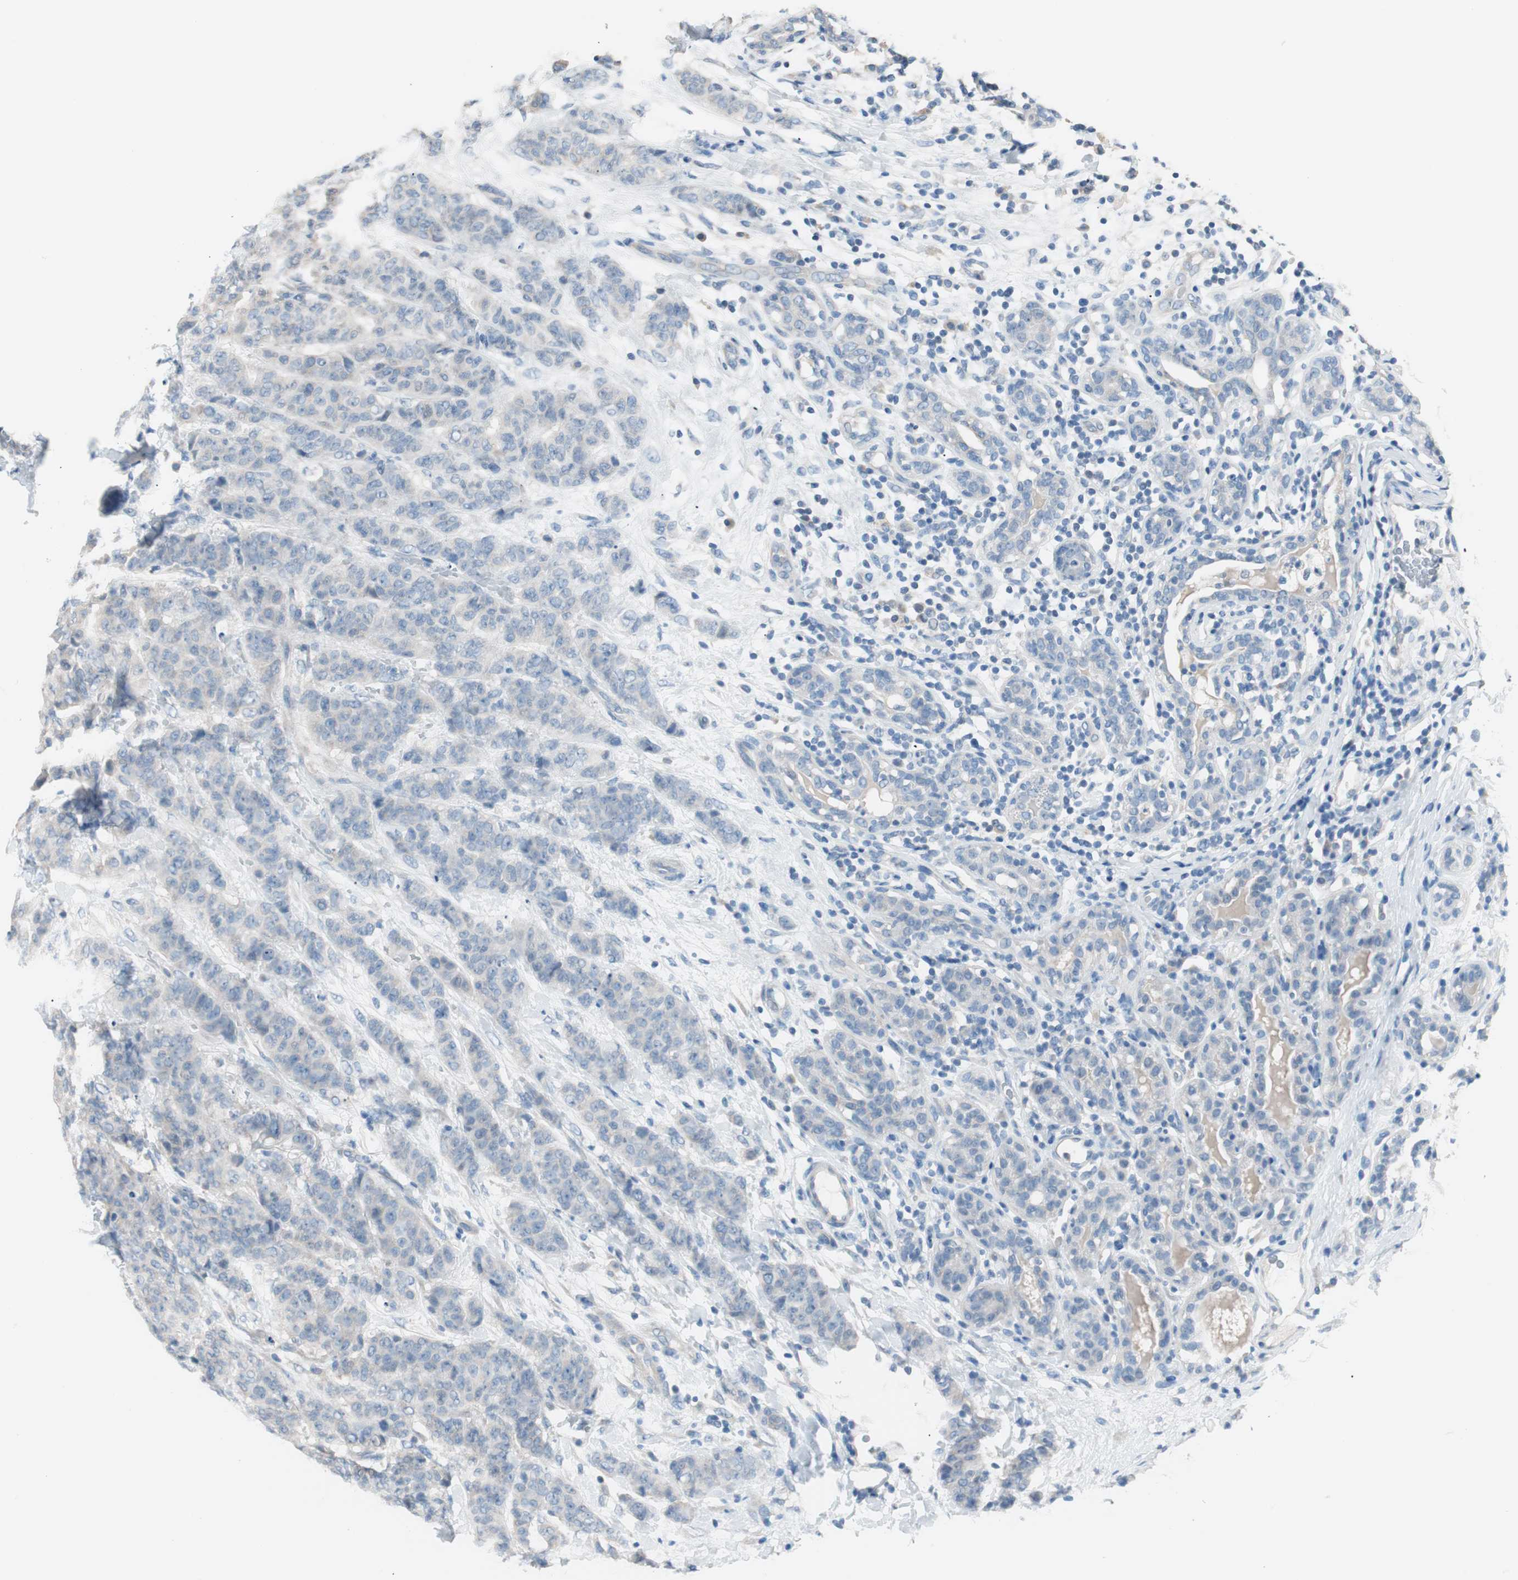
{"staining": {"intensity": "negative", "quantity": "none", "location": "none"}, "tissue": "breast cancer", "cell_type": "Tumor cells", "image_type": "cancer", "snomed": [{"axis": "morphology", "description": "Duct carcinoma"}, {"axis": "topography", "description": "Breast"}], "caption": "An image of intraductal carcinoma (breast) stained for a protein exhibits no brown staining in tumor cells.", "gene": "VIL1", "patient": {"sex": "female", "age": 40}}